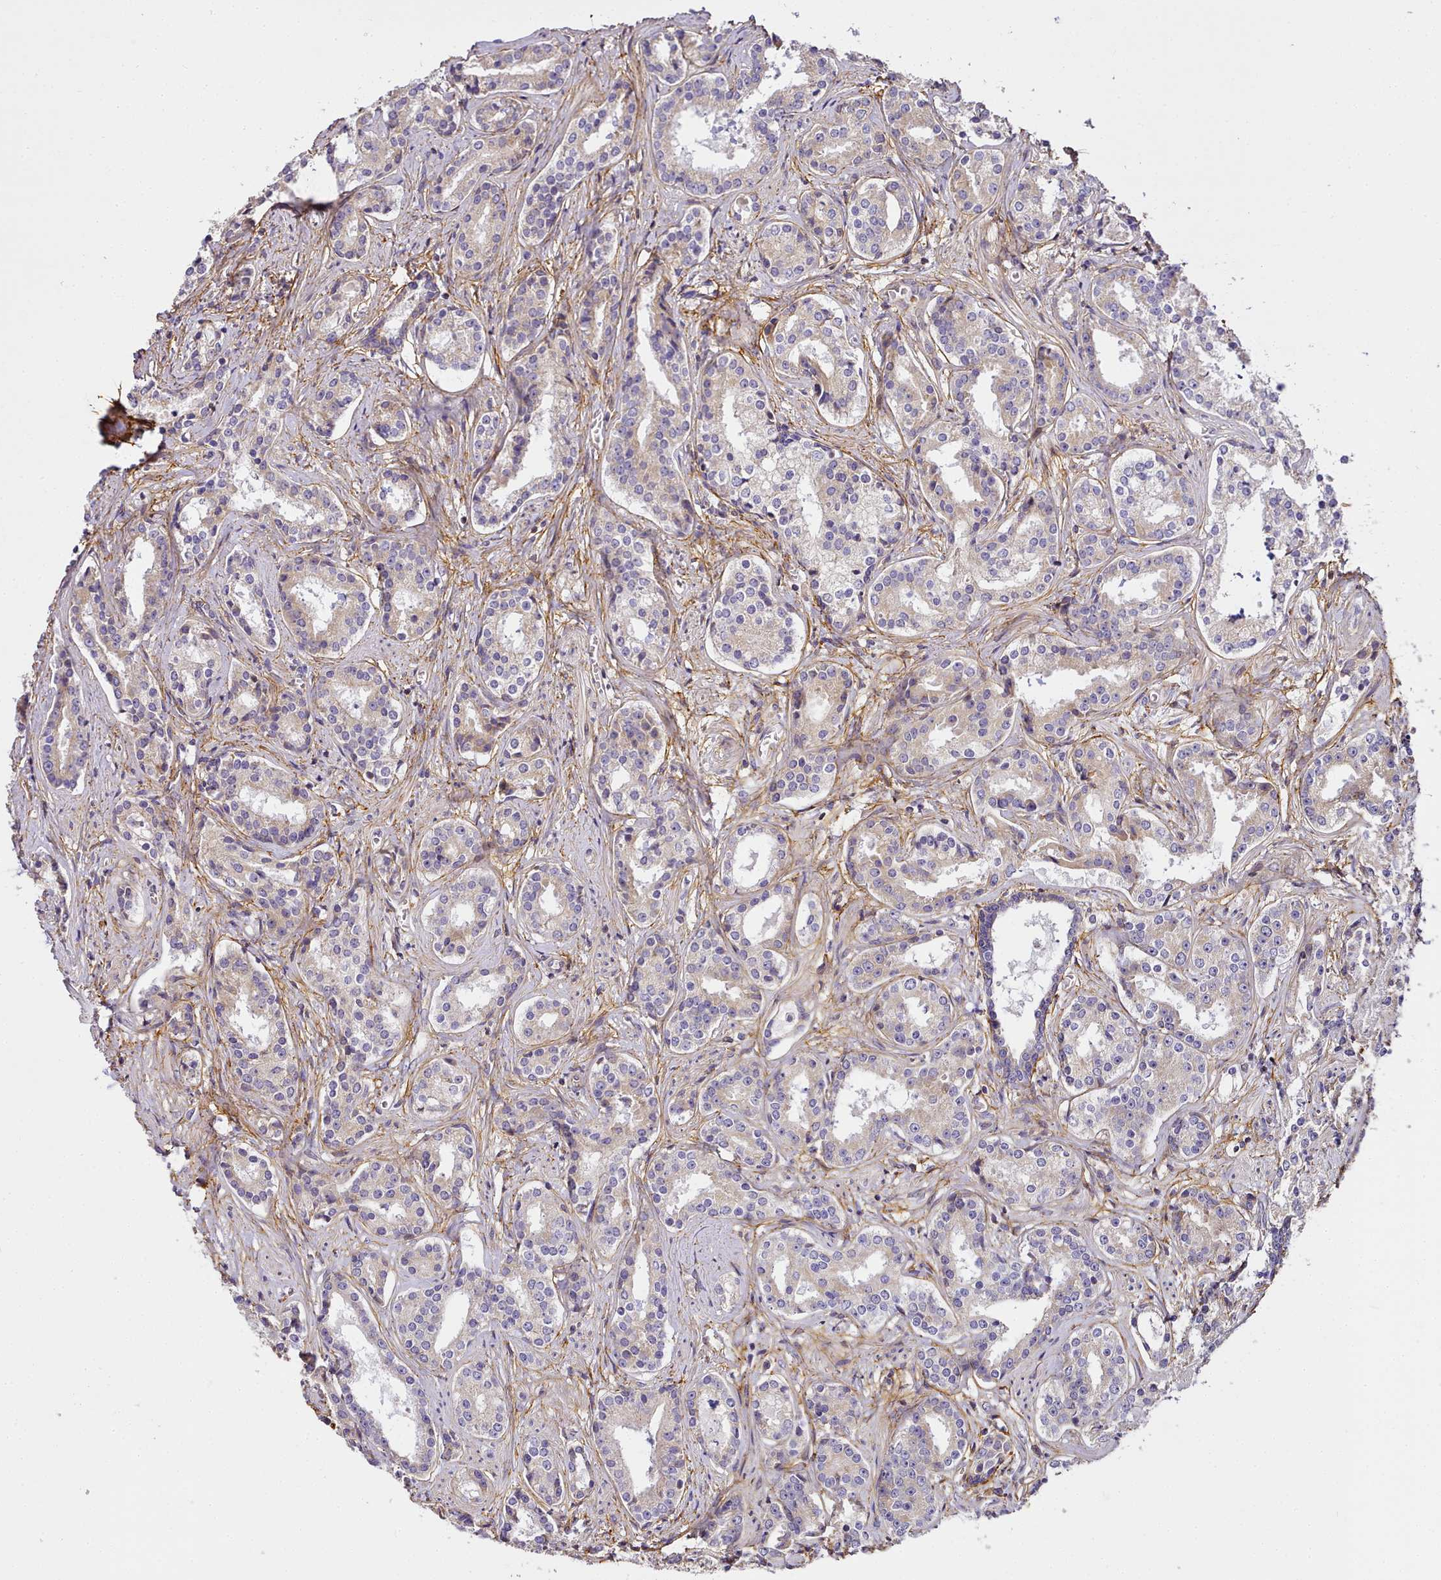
{"staining": {"intensity": "weak", "quantity": "25%-75%", "location": "cytoplasmic/membranous"}, "tissue": "prostate cancer", "cell_type": "Tumor cells", "image_type": "cancer", "snomed": [{"axis": "morphology", "description": "Adenocarcinoma, High grade"}, {"axis": "topography", "description": "Prostate"}], "caption": "Protein staining by IHC displays weak cytoplasmic/membranous expression in about 25%-75% of tumor cells in prostate cancer. Using DAB (brown) and hematoxylin (blue) stains, captured at high magnification using brightfield microscopy.", "gene": "NBPF1", "patient": {"sex": "male", "age": 58}}